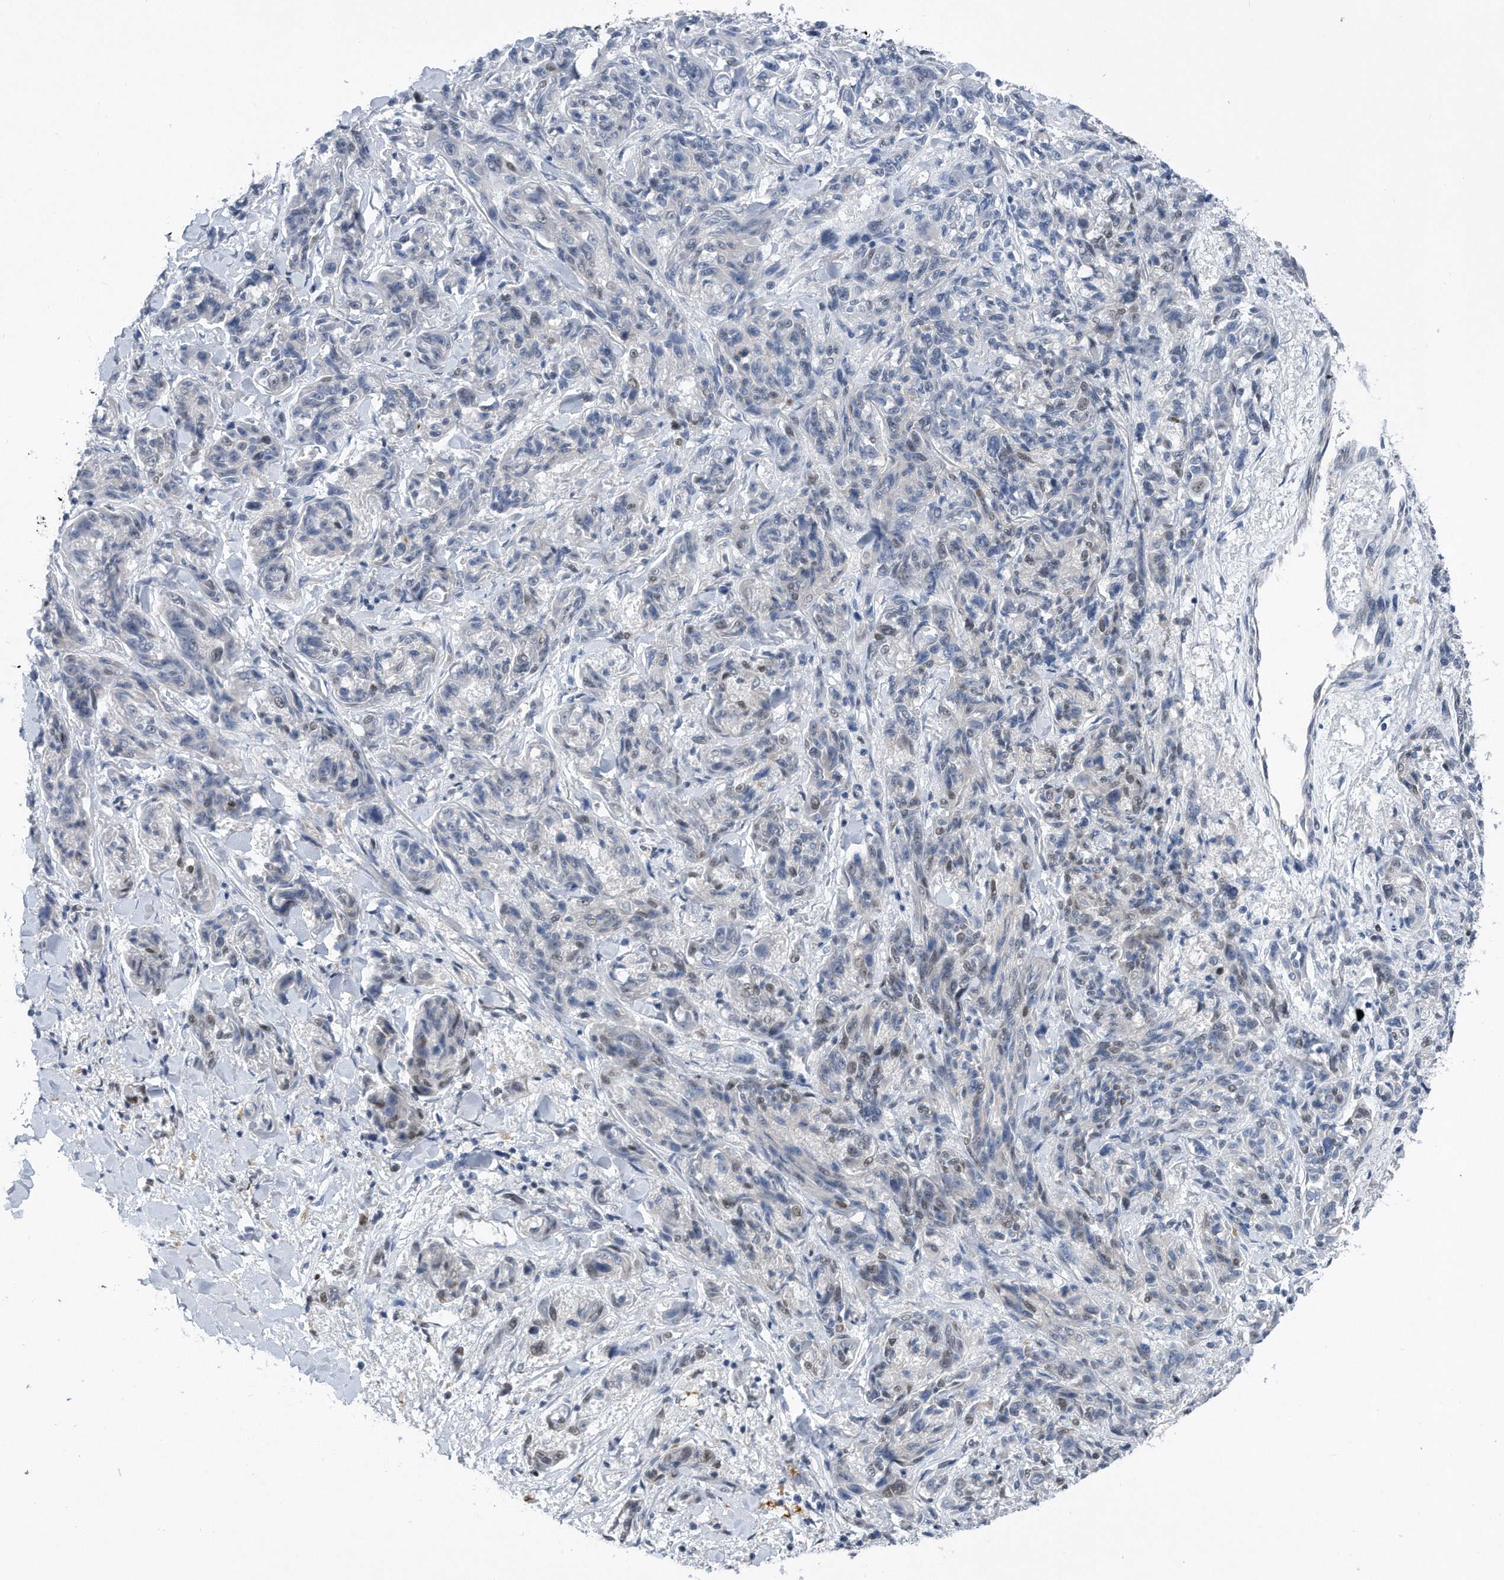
{"staining": {"intensity": "negative", "quantity": "none", "location": "none"}, "tissue": "melanoma", "cell_type": "Tumor cells", "image_type": "cancer", "snomed": [{"axis": "morphology", "description": "Malignant melanoma, NOS"}, {"axis": "topography", "description": "Skin"}], "caption": "An immunohistochemistry (IHC) photomicrograph of melanoma is shown. There is no staining in tumor cells of melanoma.", "gene": "TP53INP1", "patient": {"sex": "male", "age": 53}}